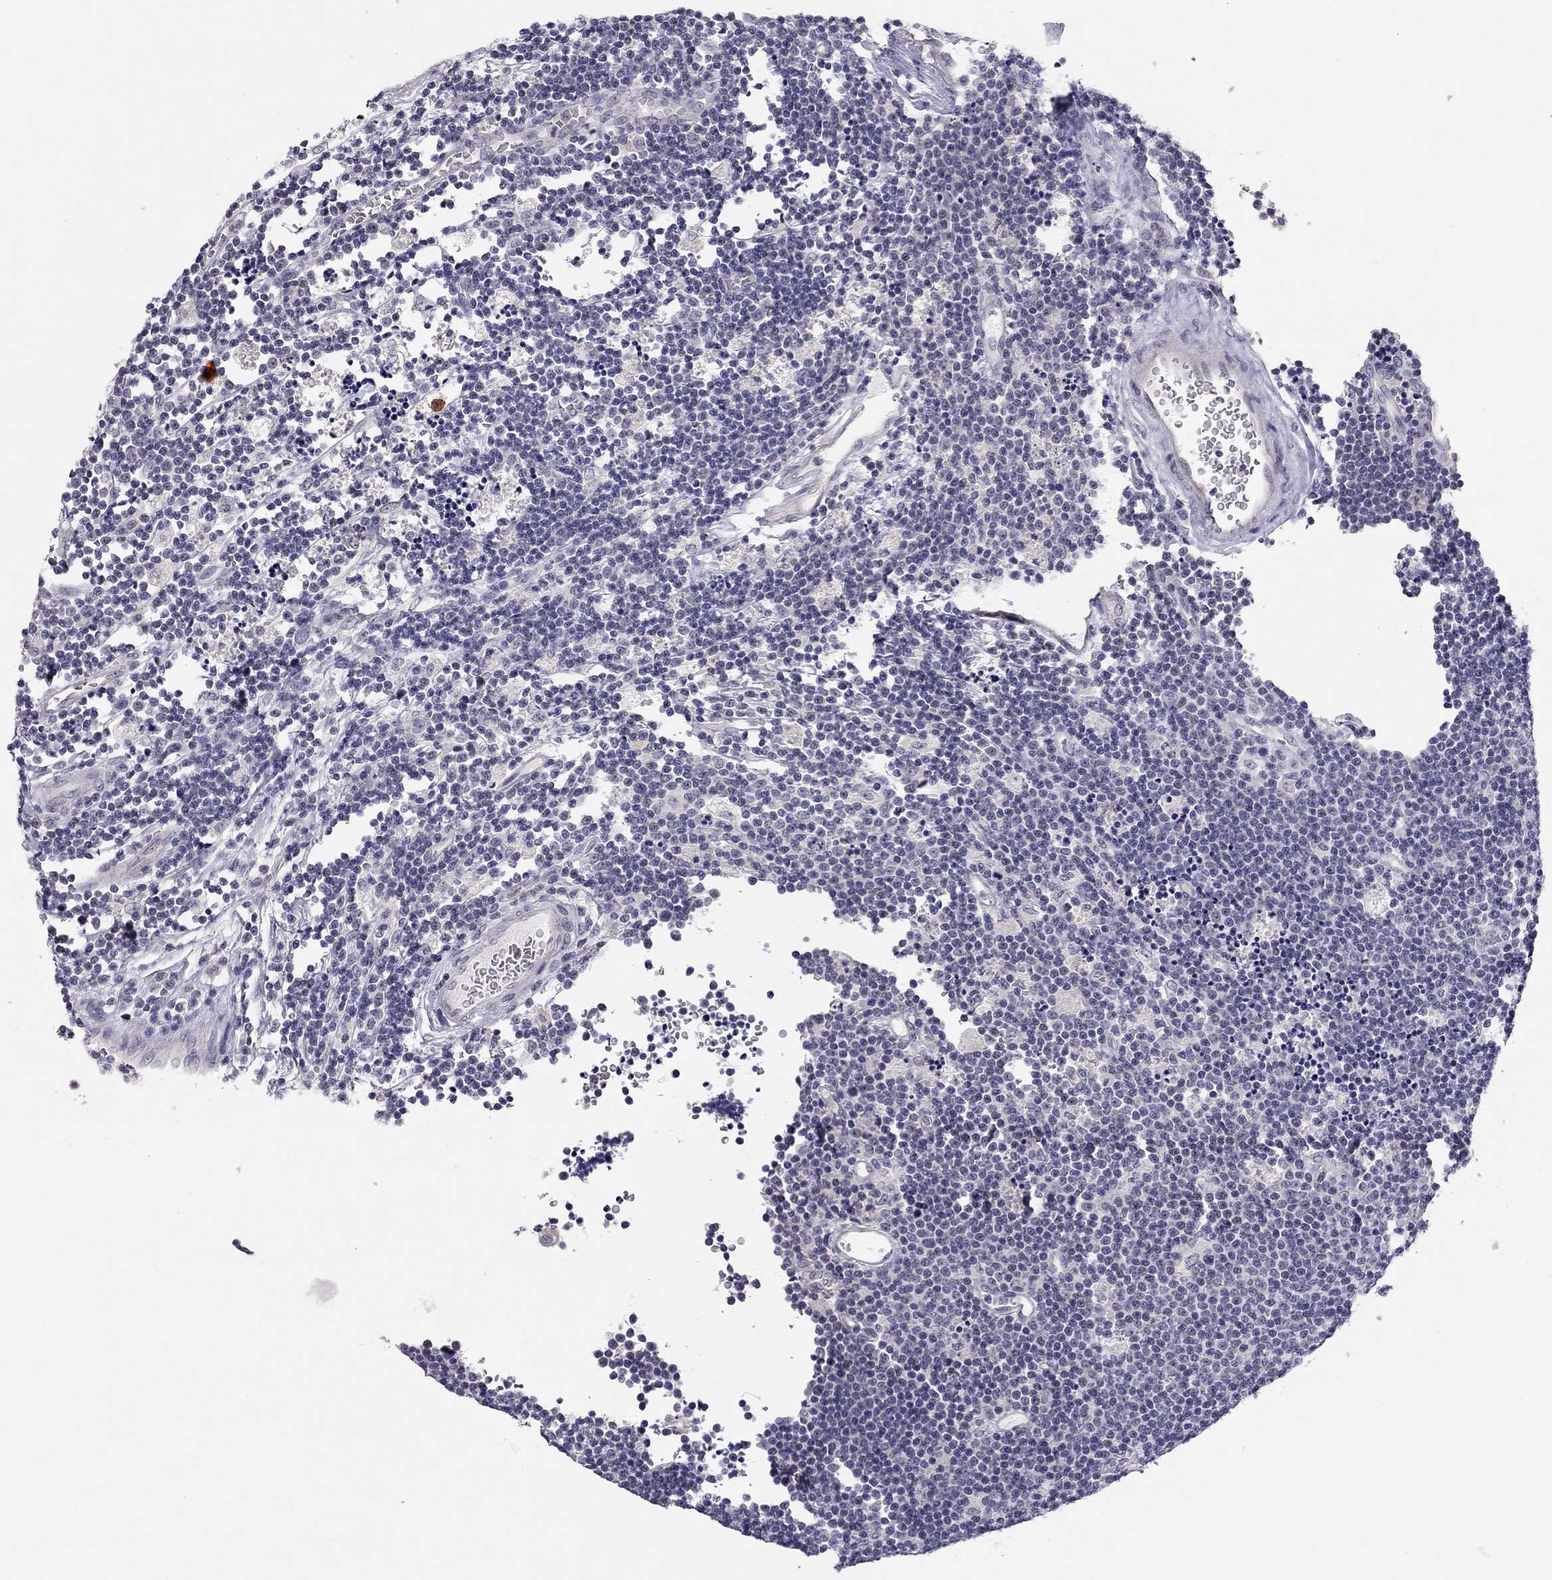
{"staining": {"intensity": "negative", "quantity": "none", "location": "none"}, "tissue": "lymphoma", "cell_type": "Tumor cells", "image_type": "cancer", "snomed": [{"axis": "morphology", "description": "Malignant lymphoma, non-Hodgkin's type, Low grade"}, {"axis": "topography", "description": "Brain"}], "caption": "Image shows no significant protein positivity in tumor cells of malignant lymphoma, non-Hodgkin's type (low-grade).", "gene": "SCARB1", "patient": {"sex": "female", "age": 66}}